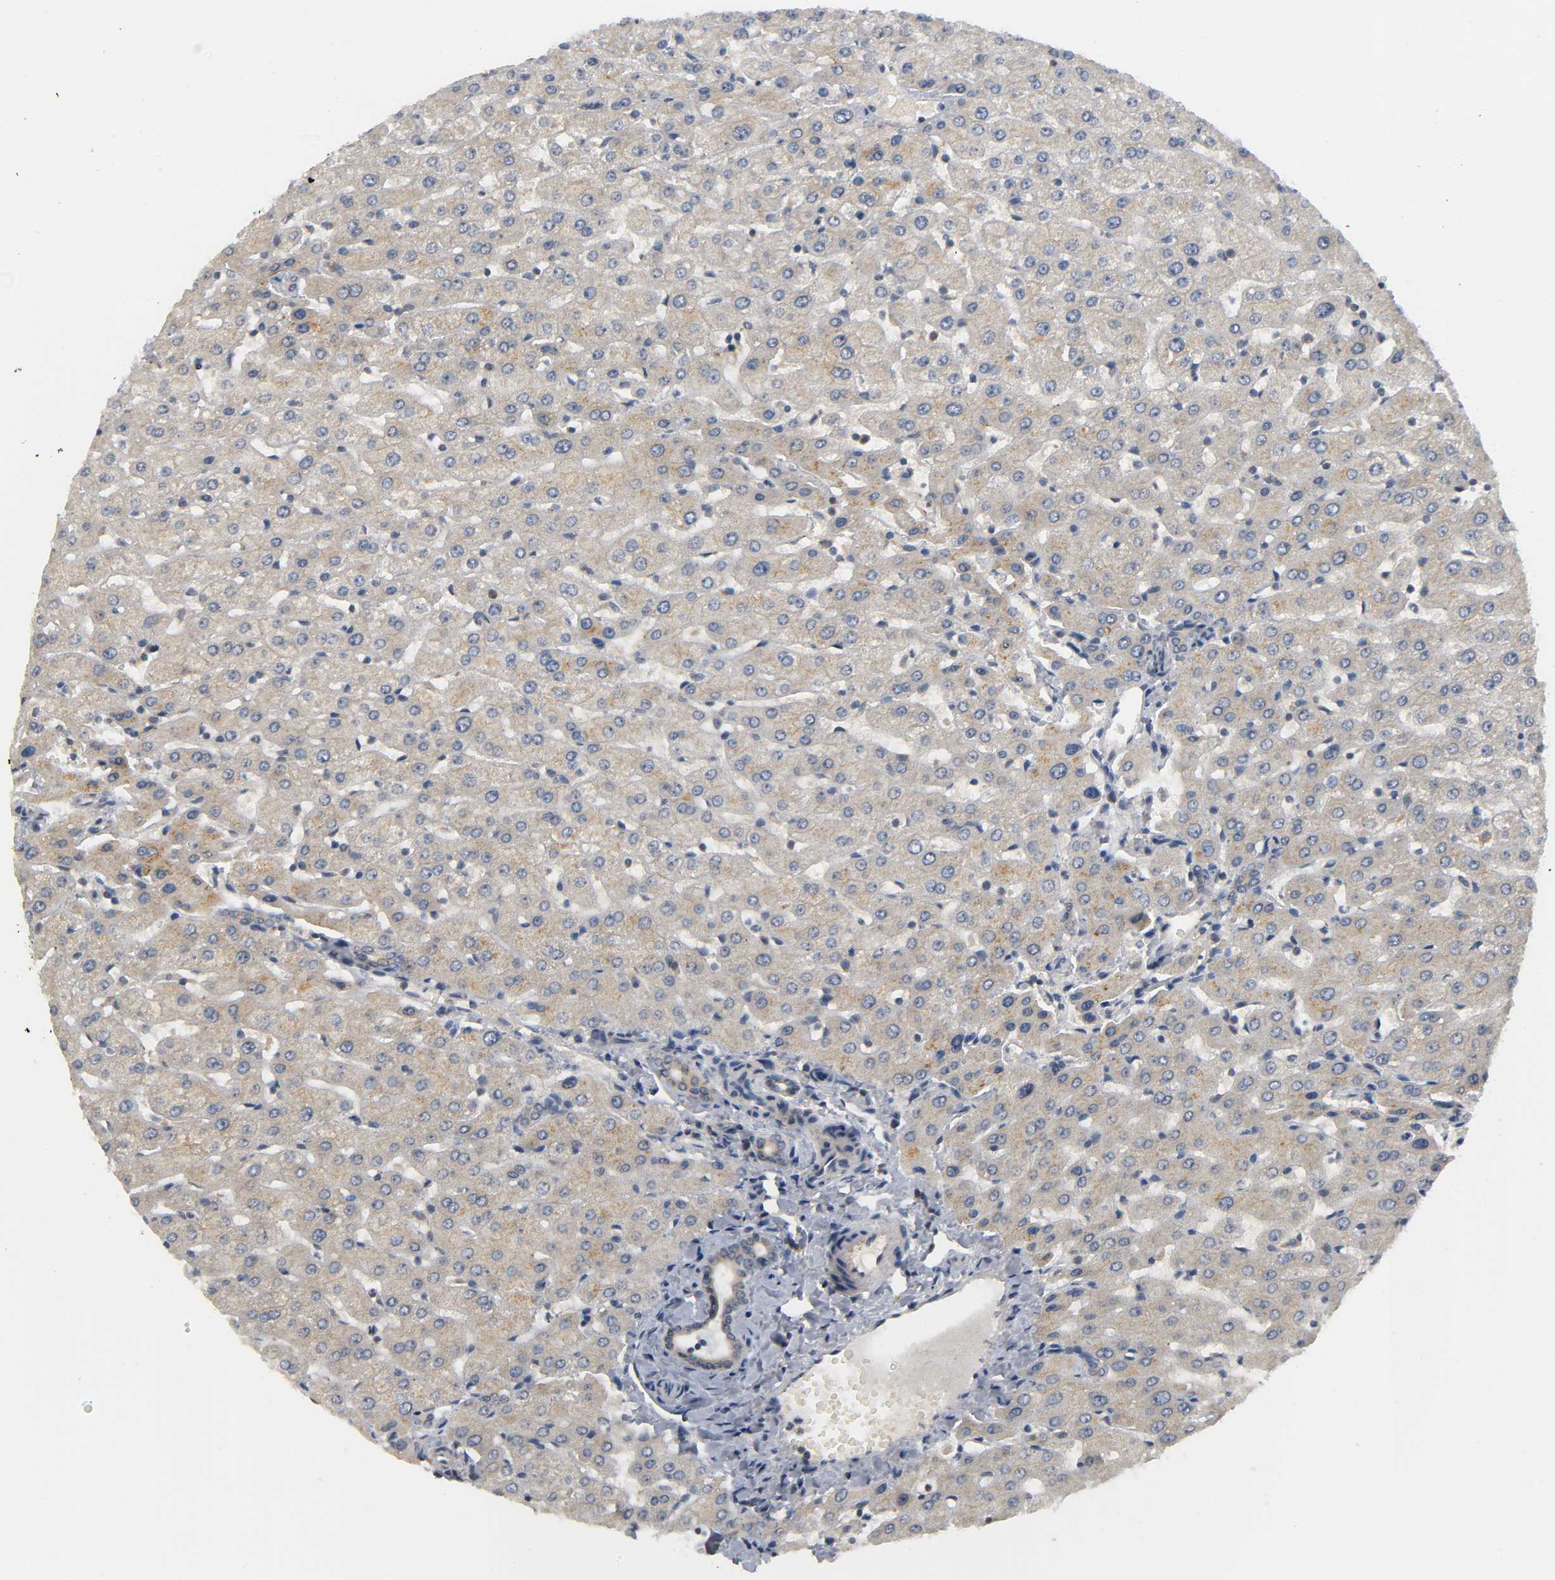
{"staining": {"intensity": "weak", "quantity": ">75%", "location": "cytoplasmic/membranous"}, "tissue": "liver", "cell_type": "Cholangiocytes", "image_type": "normal", "snomed": [{"axis": "morphology", "description": "Normal tissue, NOS"}, {"axis": "morphology", "description": "Fibrosis, NOS"}, {"axis": "topography", "description": "Liver"}], "caption": "Protein staining of normal liver demonstrates weak cytoplasmic/membranous expression in about >75% of cholangiocytes. (IHC, brightfield microscopy, high magnification).", "gene": "MAPK8", "patient": {"sex": "female", "age": 29}}